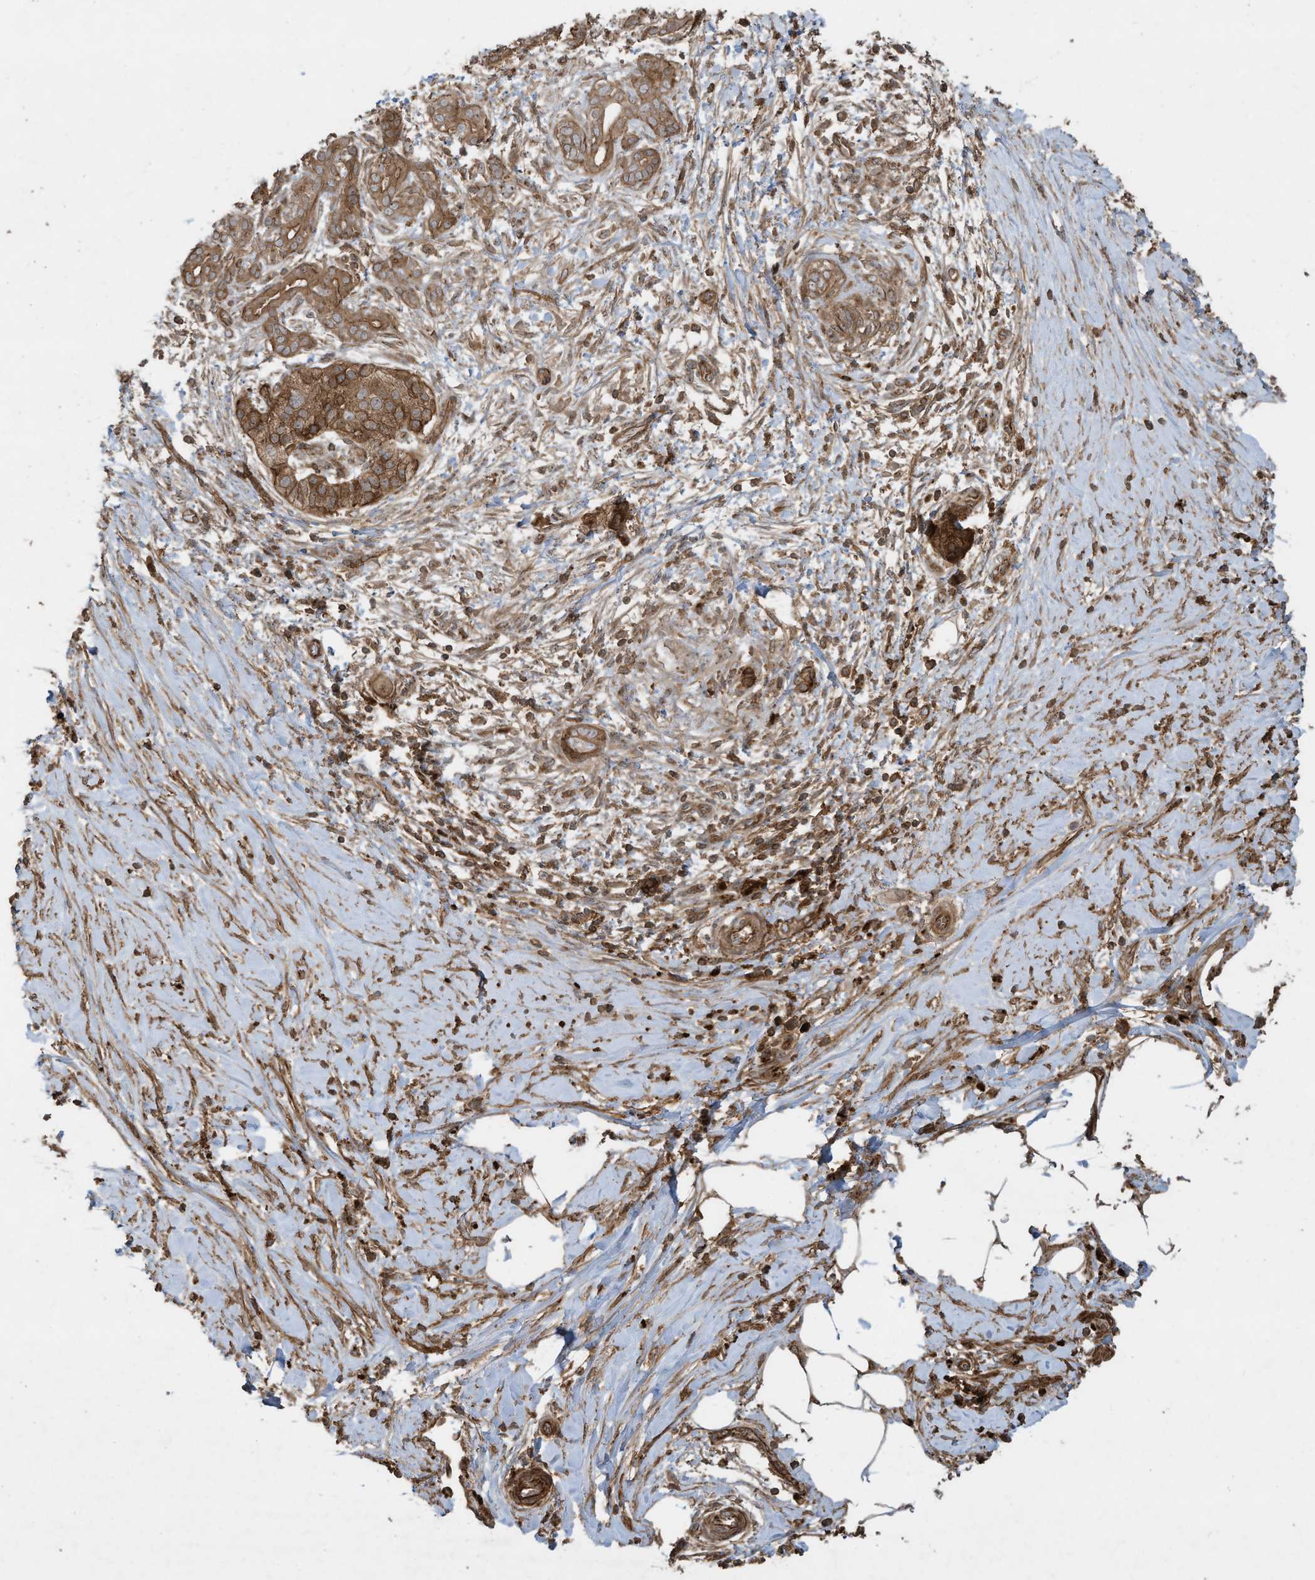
{"staining": {"intensity": "moderate", "quantity": ">75%", "location": "cytoplasmic/membranous"}, "tissue": "pancreatic cancer", "cell_type": "Tumor cells", "image_type": "cancer", "snomed": [{"axis": "morphology", "description": "Adenocarcinoma, NOS"}, {"axis": "topography", "description": "Pancreas"}], "caption": "High-magnification brightfield microscopy of pancreatic cancer stained with DAB (3,3'-diaminobenzidine) (brown) and counterstained with hematoxylin (blue). tumor cells exhibit moderate cytoplasmic/membranous staining is present in about>75% of cells.", "gene": "DDIT4", "patient": {"sex": "male", "age": 58}}